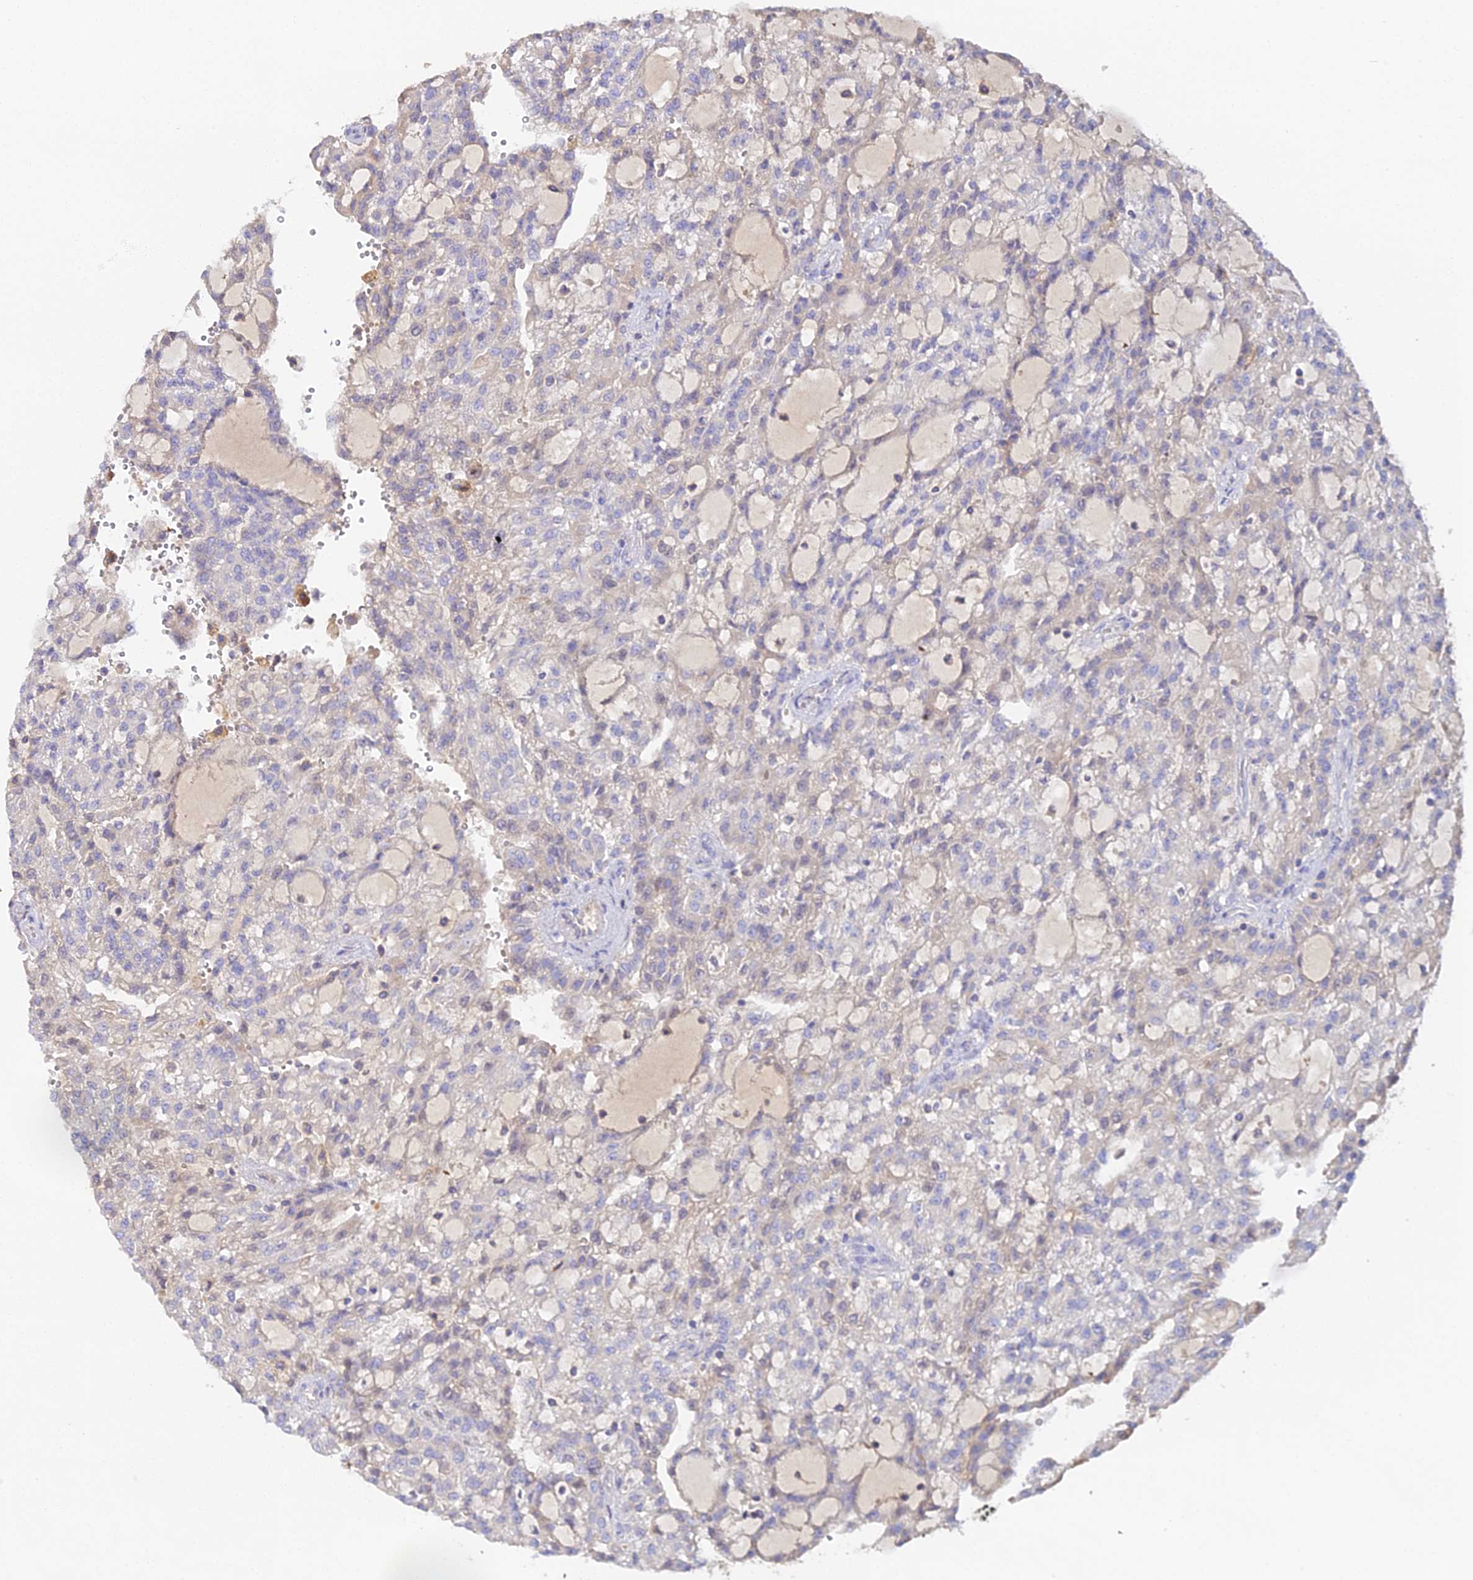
{"staining": {"intensity": "negative", "quantity": "none", "location": "none"}, "tissue": "renal cancer", "cell_type": "Tumor cells", "image_type": "cancer", "snomed": [{"axis": "morphology", "description": "Adenocarcinoma, NOS"}, {"axis": "topography", "description": "Kidney"}], "caption": "The histopathology image shows no significant staining in tumor cells of renal adenocarcinoma. (Immunohistochemistry (ihc), brightfield microscopy, high magnification).", "gene": "SCX", "patient": {"sex": "male", "age": 63}}